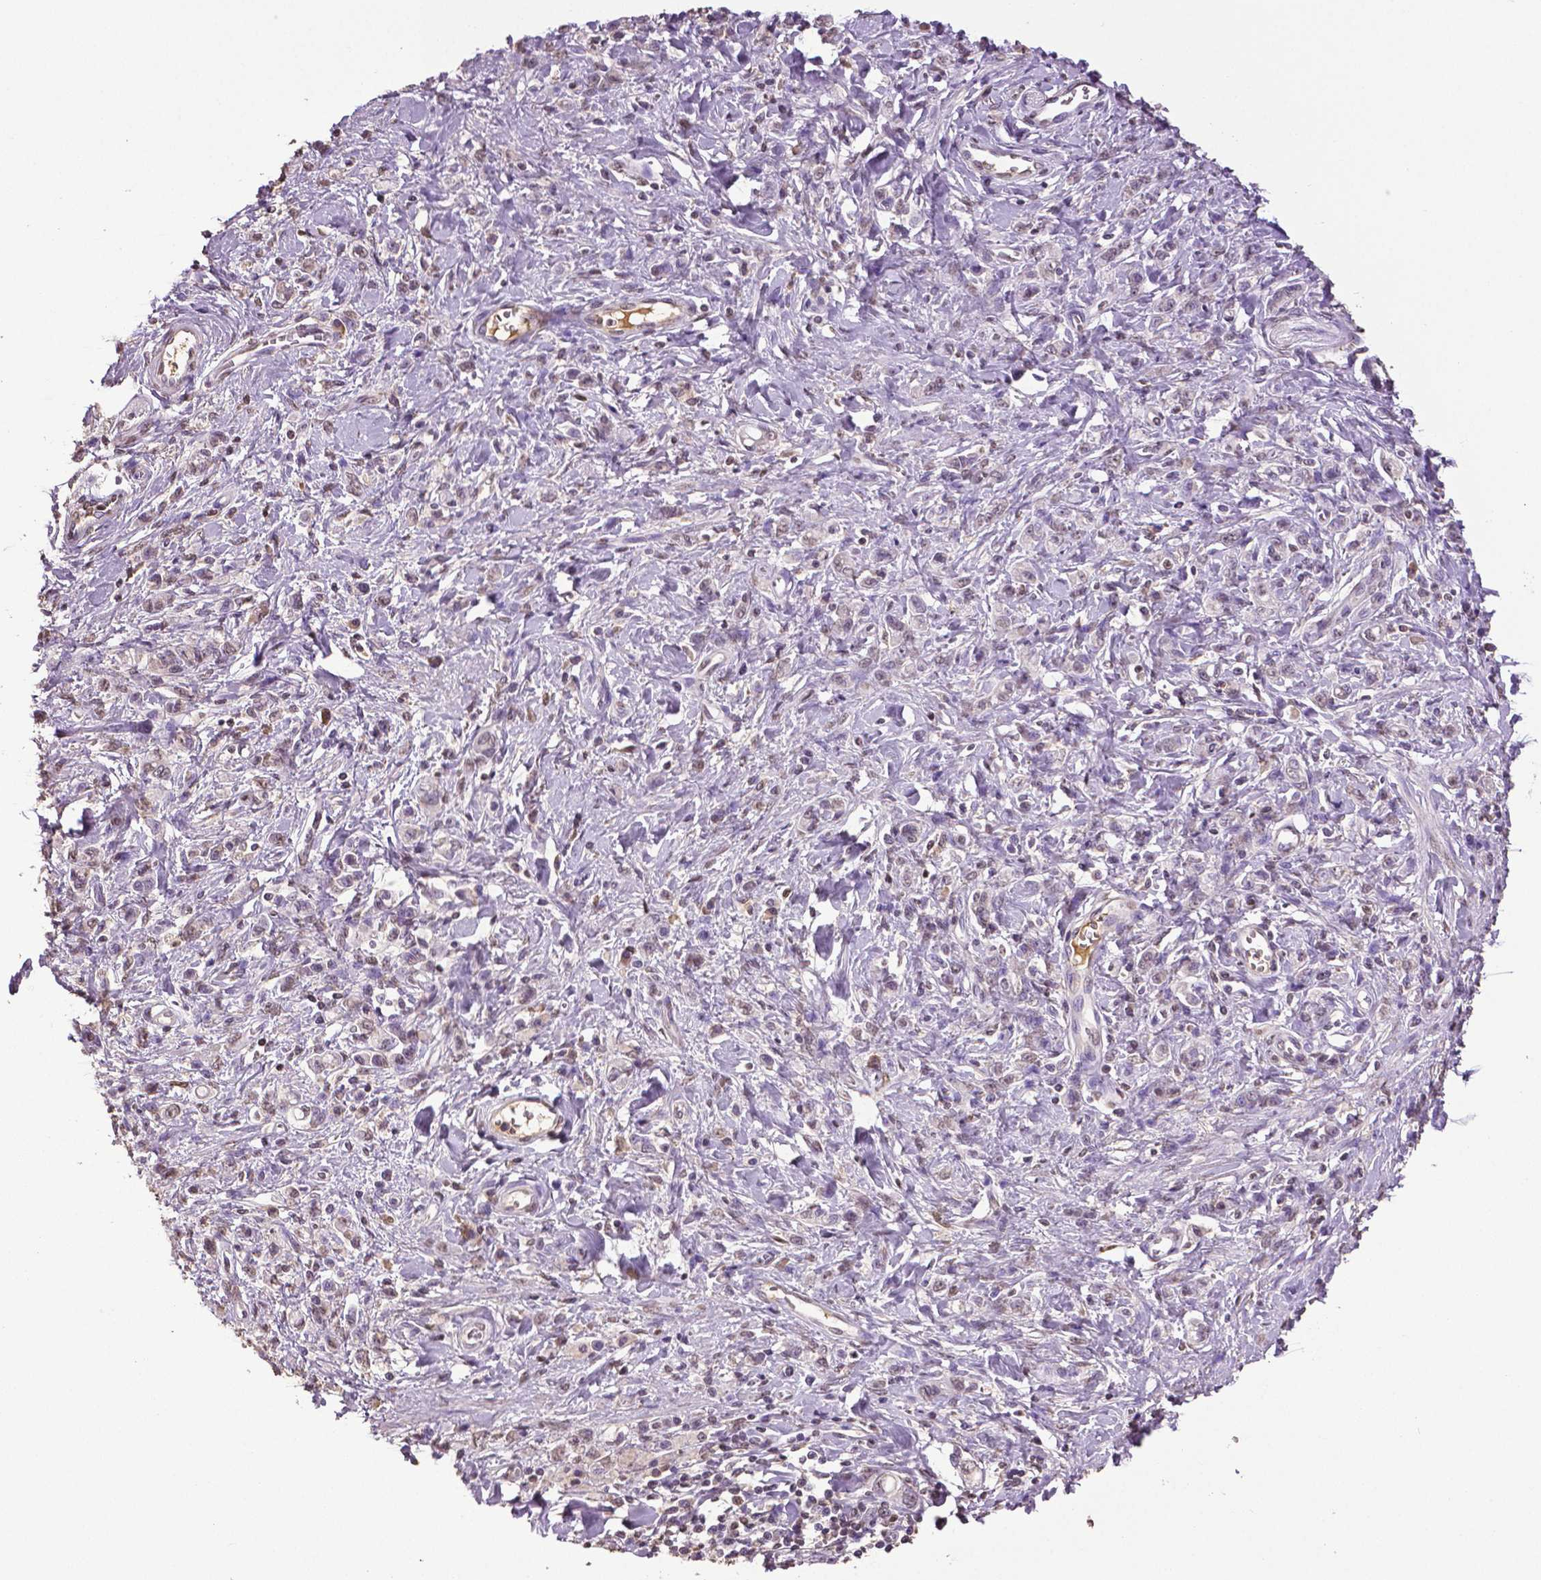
{"staining": {"intensity": "negative", "quantity": "none", "location": "none"}, "tissue": "stomach cancer", "cell_type": "Tumor cells", "image_type": "cancer", "snomed": [{"axis": "morphology", "description": "Adenocarcinoma, NOS"}, {"axis": "topography", "description": "Stomach"}], "caption": "The immunohistochemistry photomicrograph has no significant positivity in tumor cells of stomach cancer tissue.", "gene": "RUNX3", "patient": {"sex": "male", "age": 77}}